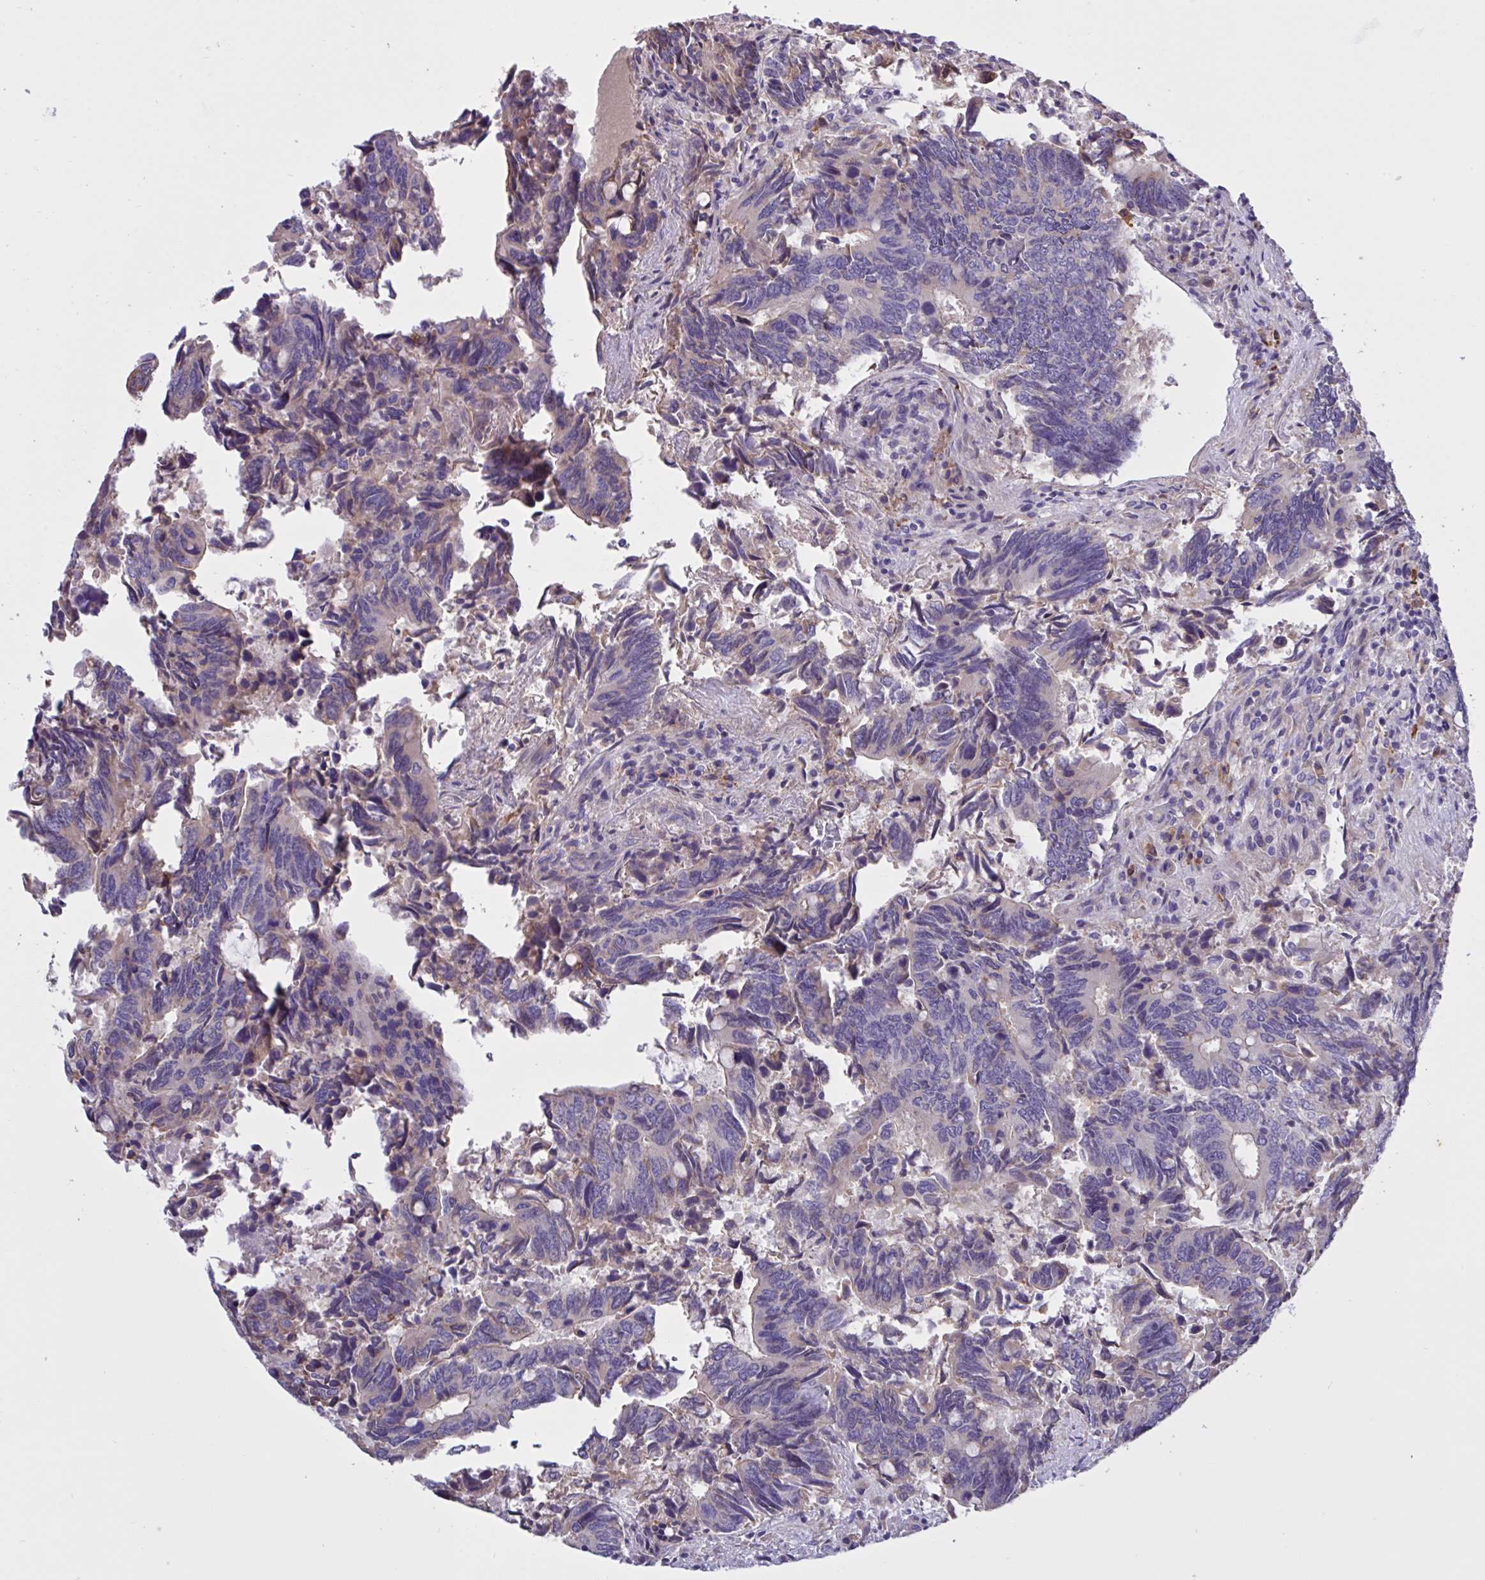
{"staining": {"intensity": "weak", "quantity": "25%-75%", "location": "cytoplasmic/membranous"}, "tissue": "colorectal cancer", "cell_type": "Tumor cells", "image_type": "cancer", "snomed": [{"axis": "morphology", "description": "Adenocarcinoma, NOS"}, {"axis": "topography", "description": "Colon"}], "caption": "Tumor cells reveal low levels of weak cytoplasmic/membranous positivity in approximately 25%-75% of cells in human colorectal adenocarcinoma.", "gene": "SLC66A1", "patient": {"sex": "male", "age": 87}}